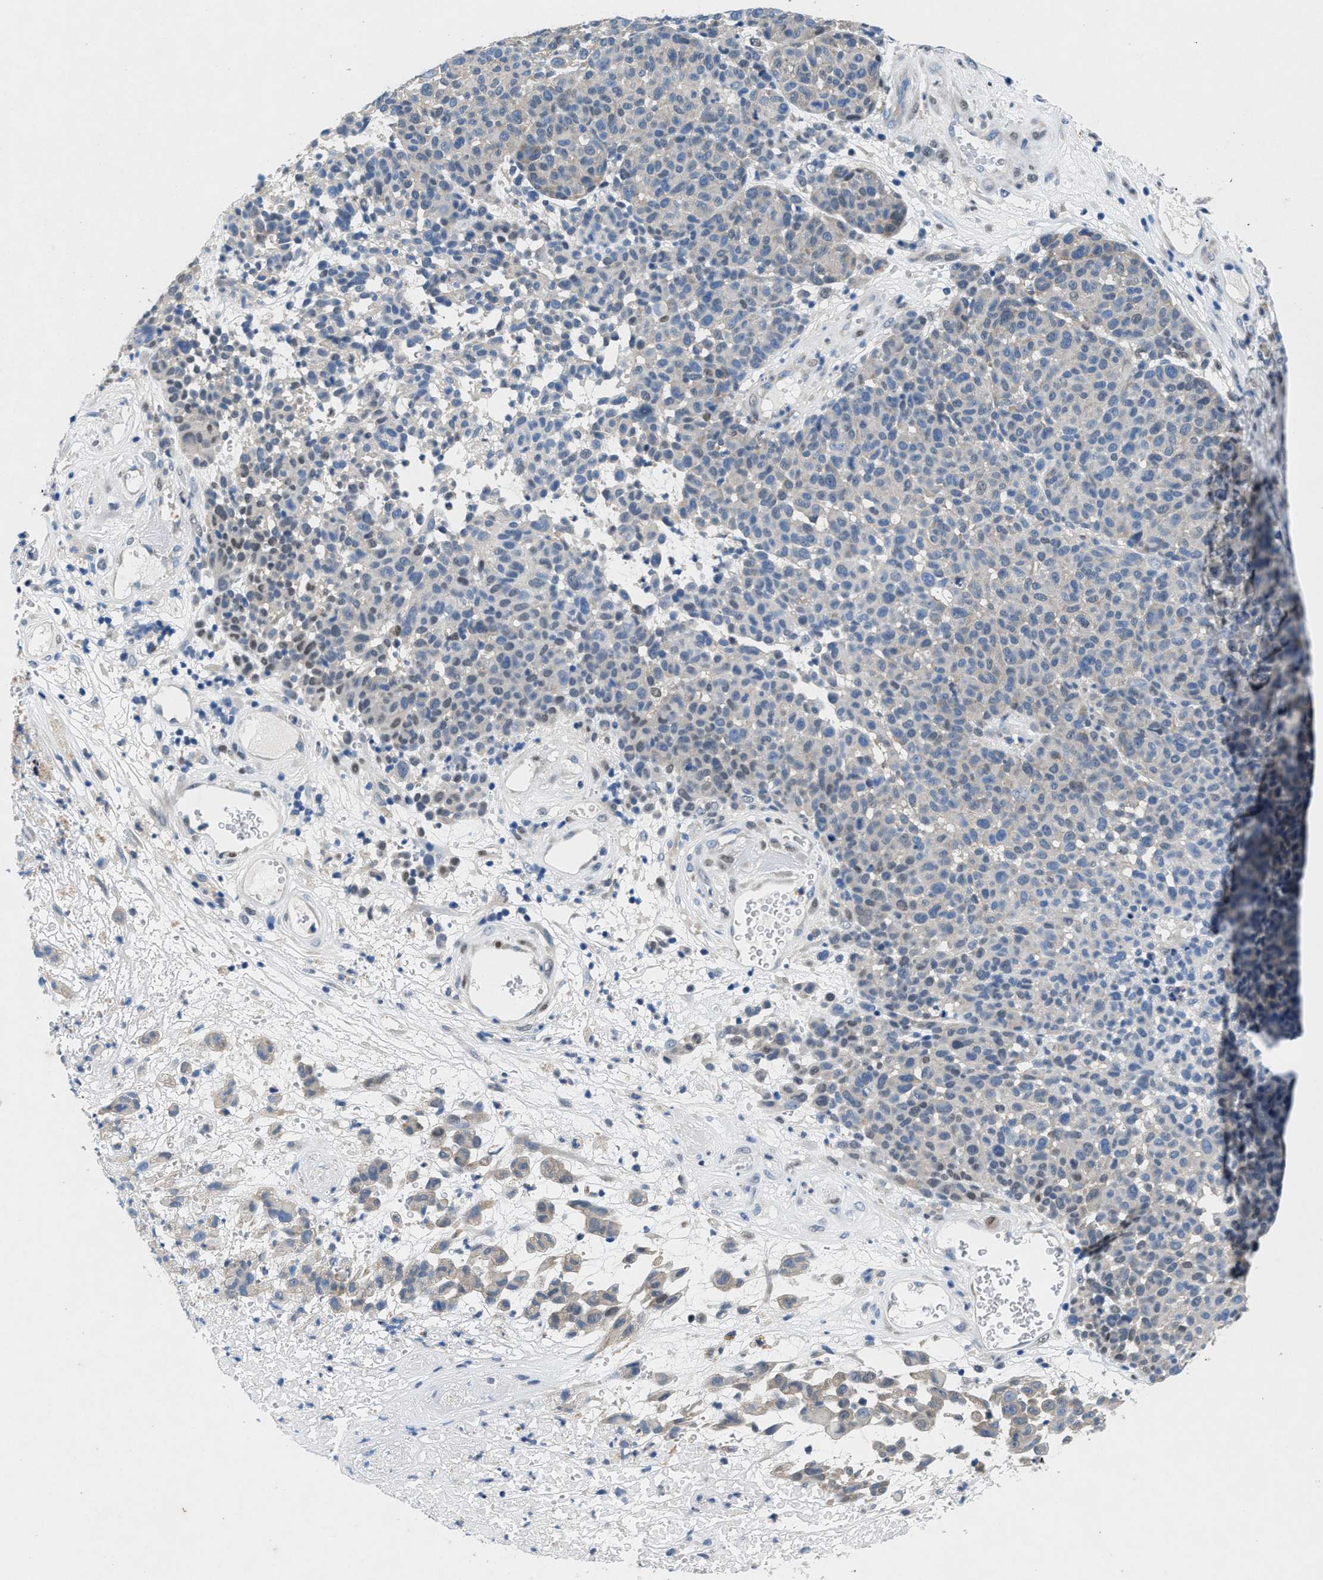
{"staining": {"intensity": "negative", "quantity": "none", "location": "none"}, "tissue": "melanoma", "cell_type": "Tumor cells", "image_type": "cancer", "snomed": [{"axis": "morphology", "description": "Malignant melanoma, NOS"}, {"axis": "topography", "description": "Skin"}], "caption": "This is a histopathology image of immunohistochemistry staining of malignant melanoma, which shows no positivity in tumor cells. (DAB (3,3'-diaminobenzidine) immunohistochemistry (IHC) visualized using brightfield microscopy, high magnification).", "gene": "COPS2", "patient": {"sex": "male", "age": 59}}